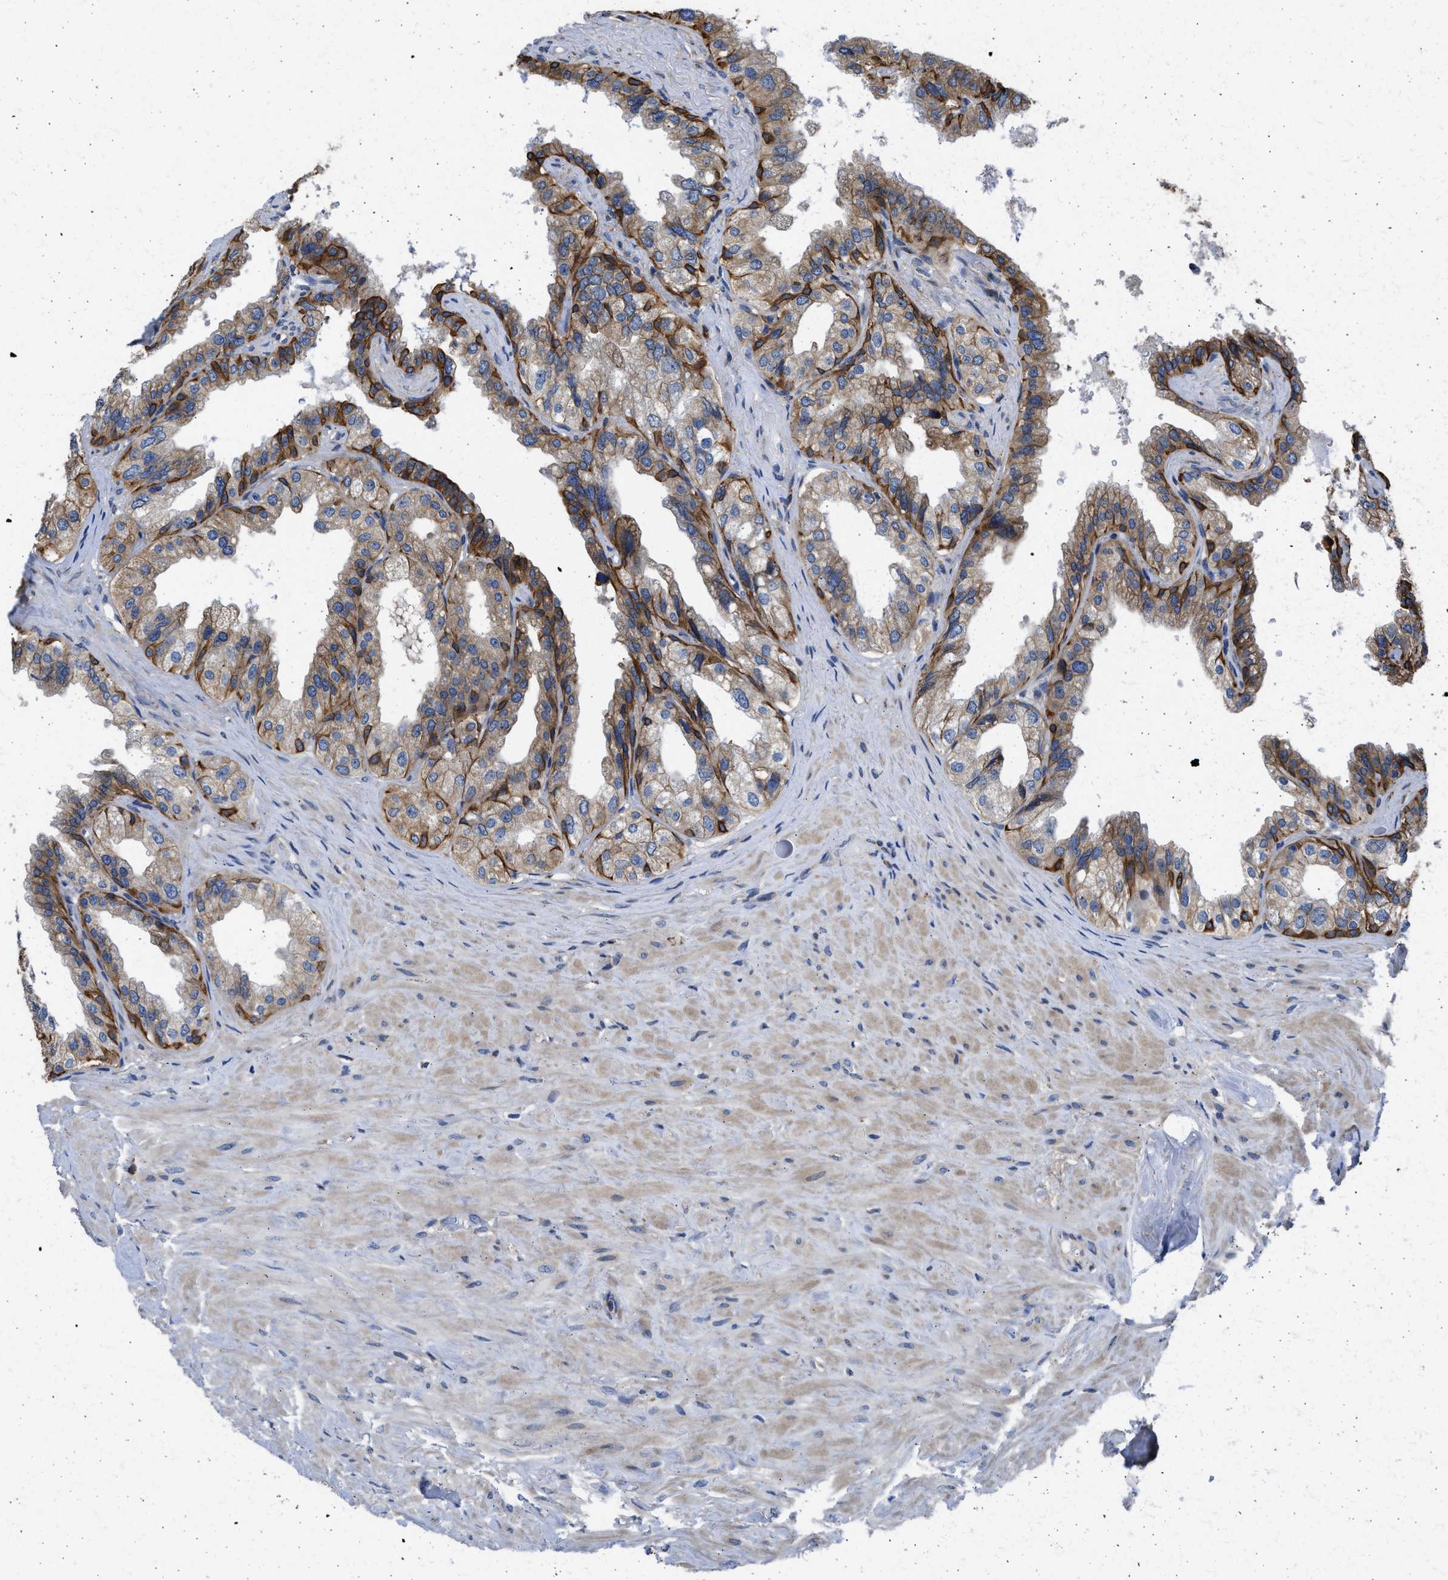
{"staining": {"intensity": "strong", "quantity": ">75%", "location": "cytoplasmic/membranous"}, "tissue": "seminal vesicle", "cell_type": "Glandular cells", "image_type": "normal", "snomed": [{"axis": "morphology", "description": "Normal tissue, NOS"}, {"axis": "topography", "description": "Seminal veicle"}], "caption": "High-power microscopy captured an immunohistochemistry (IHC) micrograph of normal seminal vesicle, revealing strong cytoplasmic/membranous positivity in about >75% of glandular cells. (Stains: DAB (3,3'-diaminobenzidine) in brown, nuclei in blue, Microscopy: brightfield microscopy at high magnification).", "gene": "PLD2", "patient": {"sex": "male", "age": 68}}